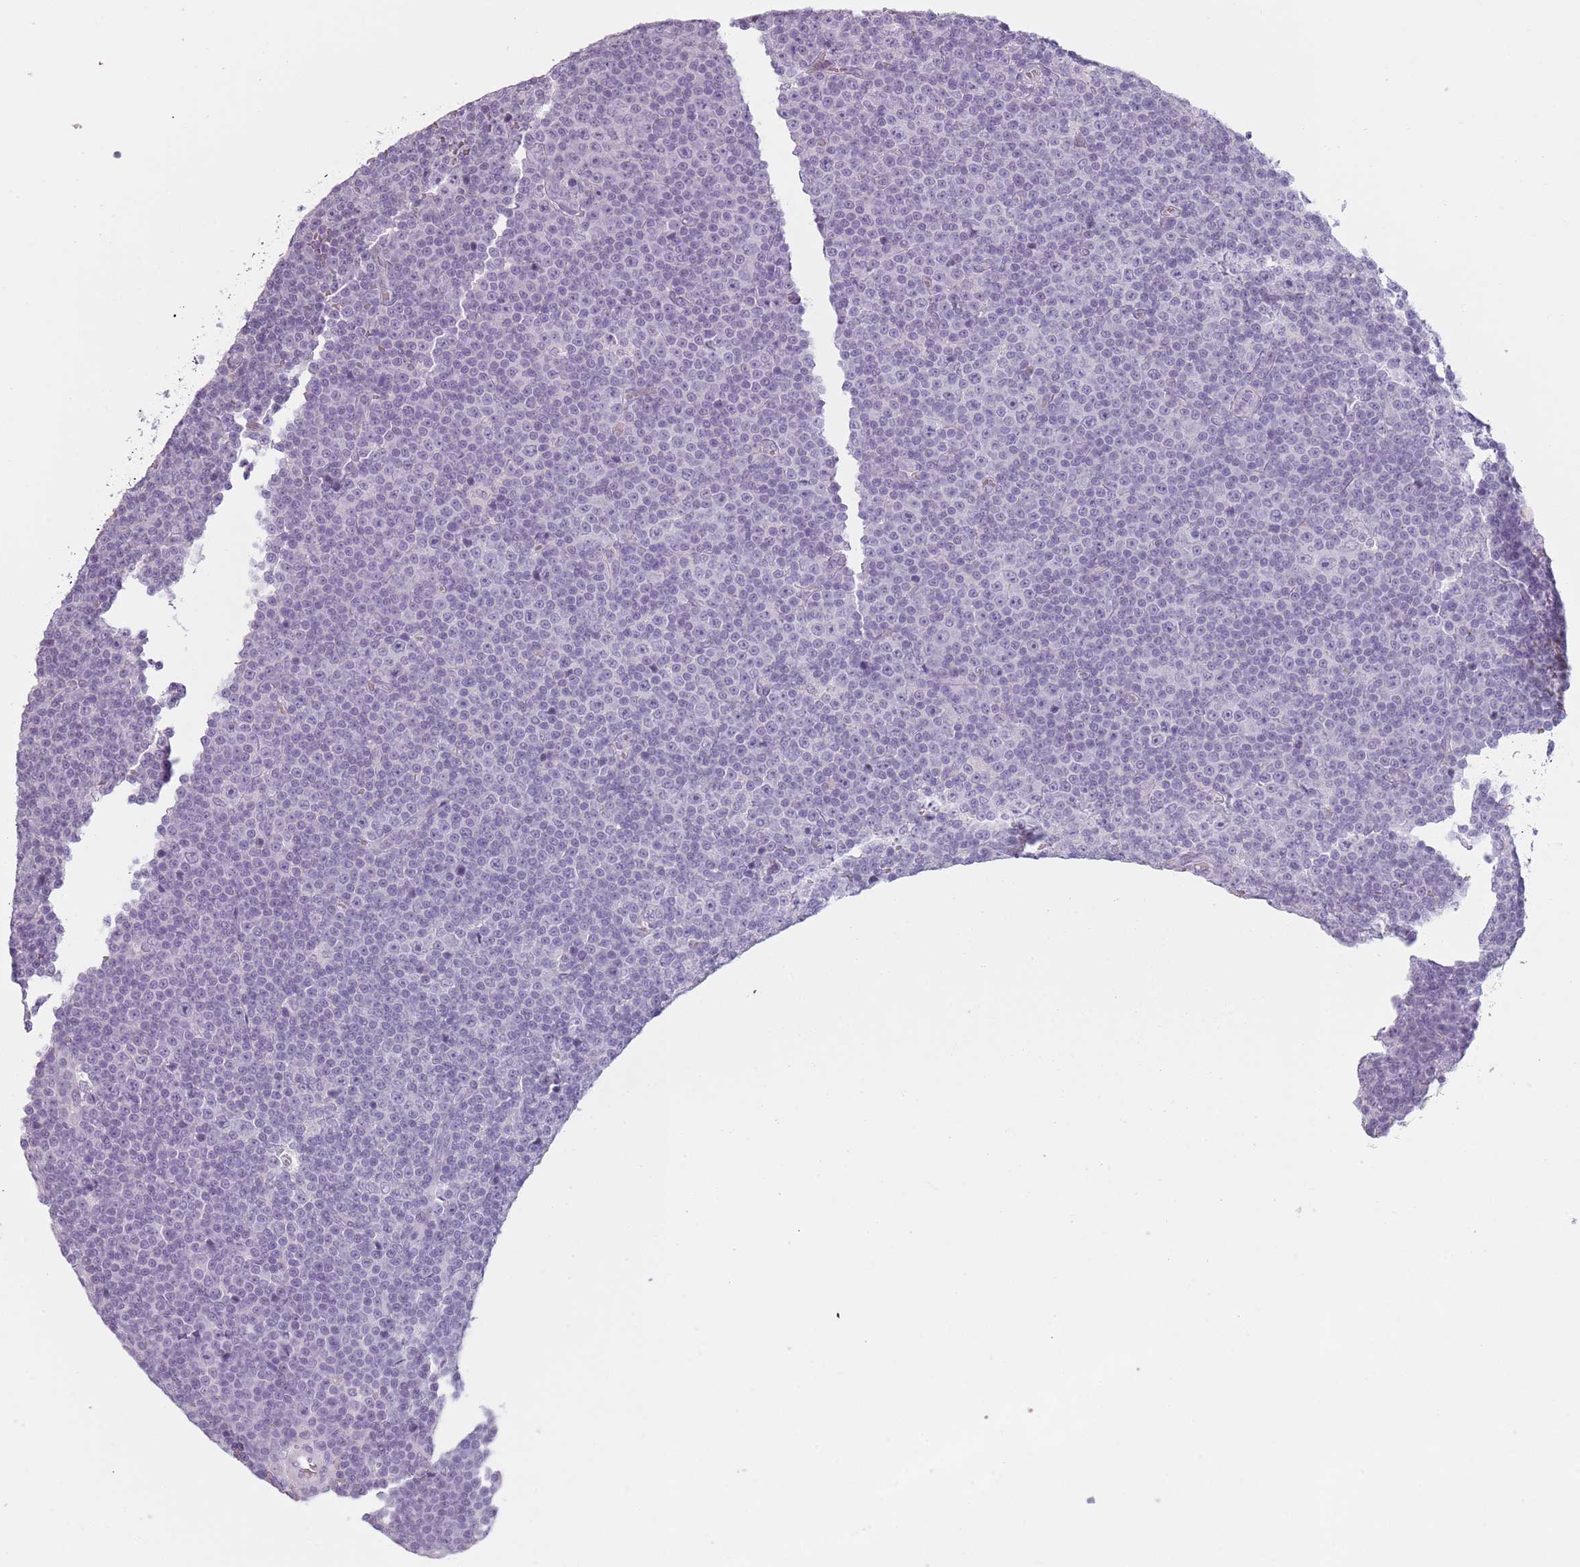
{"staining": {"intensity": "negative", "quantity": "none", "location": "none"}, "tissue": "lymphoma", "cell_type": "Tumor cells", "image_type": "cancer", "snomed": [{"axis": "morphology", "description": "Malignant lymphoma, non-Hodgkin's type, Low grade"}, {"axis": "topography", "description": "Lymph node"}], "caption": "Low-grade malignant lymphoma, non-Hodgkin's type was stained to show a protein in brown. There is no significant expression in tumor cells. (Immunohistochemistry (ihc), brightfield microscopy, high magnification).", "gene": "PIEZO1", "patient": {"sex": "female", "age": 67}}